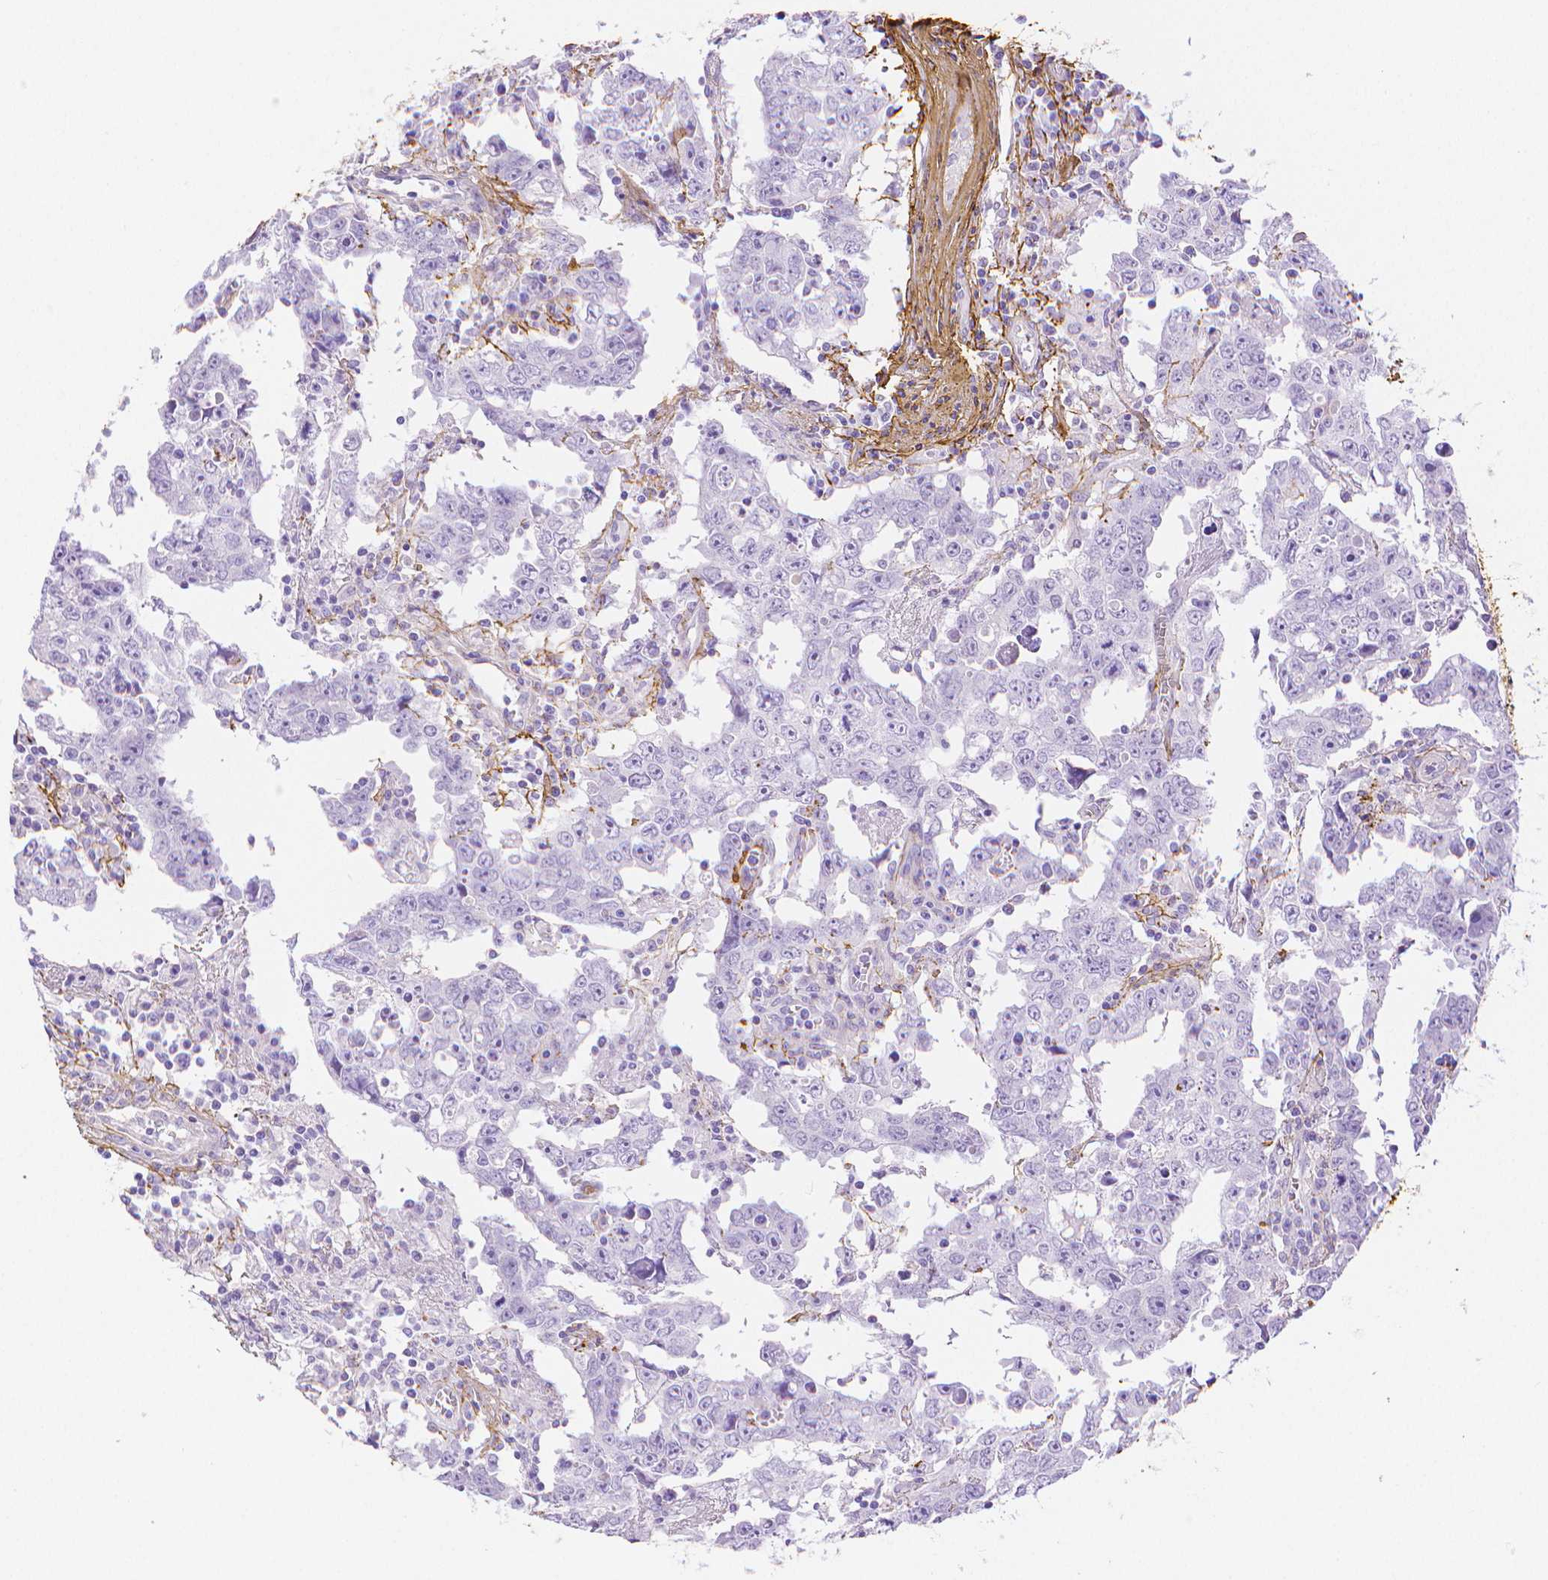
{"staining": {"intensity": "negative", "quantity": "none", "location": "none"}, "tissue": "testis cancer", "cell_type": "Tumor cells", "image_type": "cancer", "snomed": [{"axis": "morphology", "description": "Carcinoma, Embryonal, NOS"}, {"axis": "topography", "description": "Testis"}], "caption": "Immunohistochemistry histopathology image of testis cancer stained for a protein (brown), which displays no positivity in tumor cells.", "gene": "FBN1", "patient": {"sex": "male", "age": 22}}